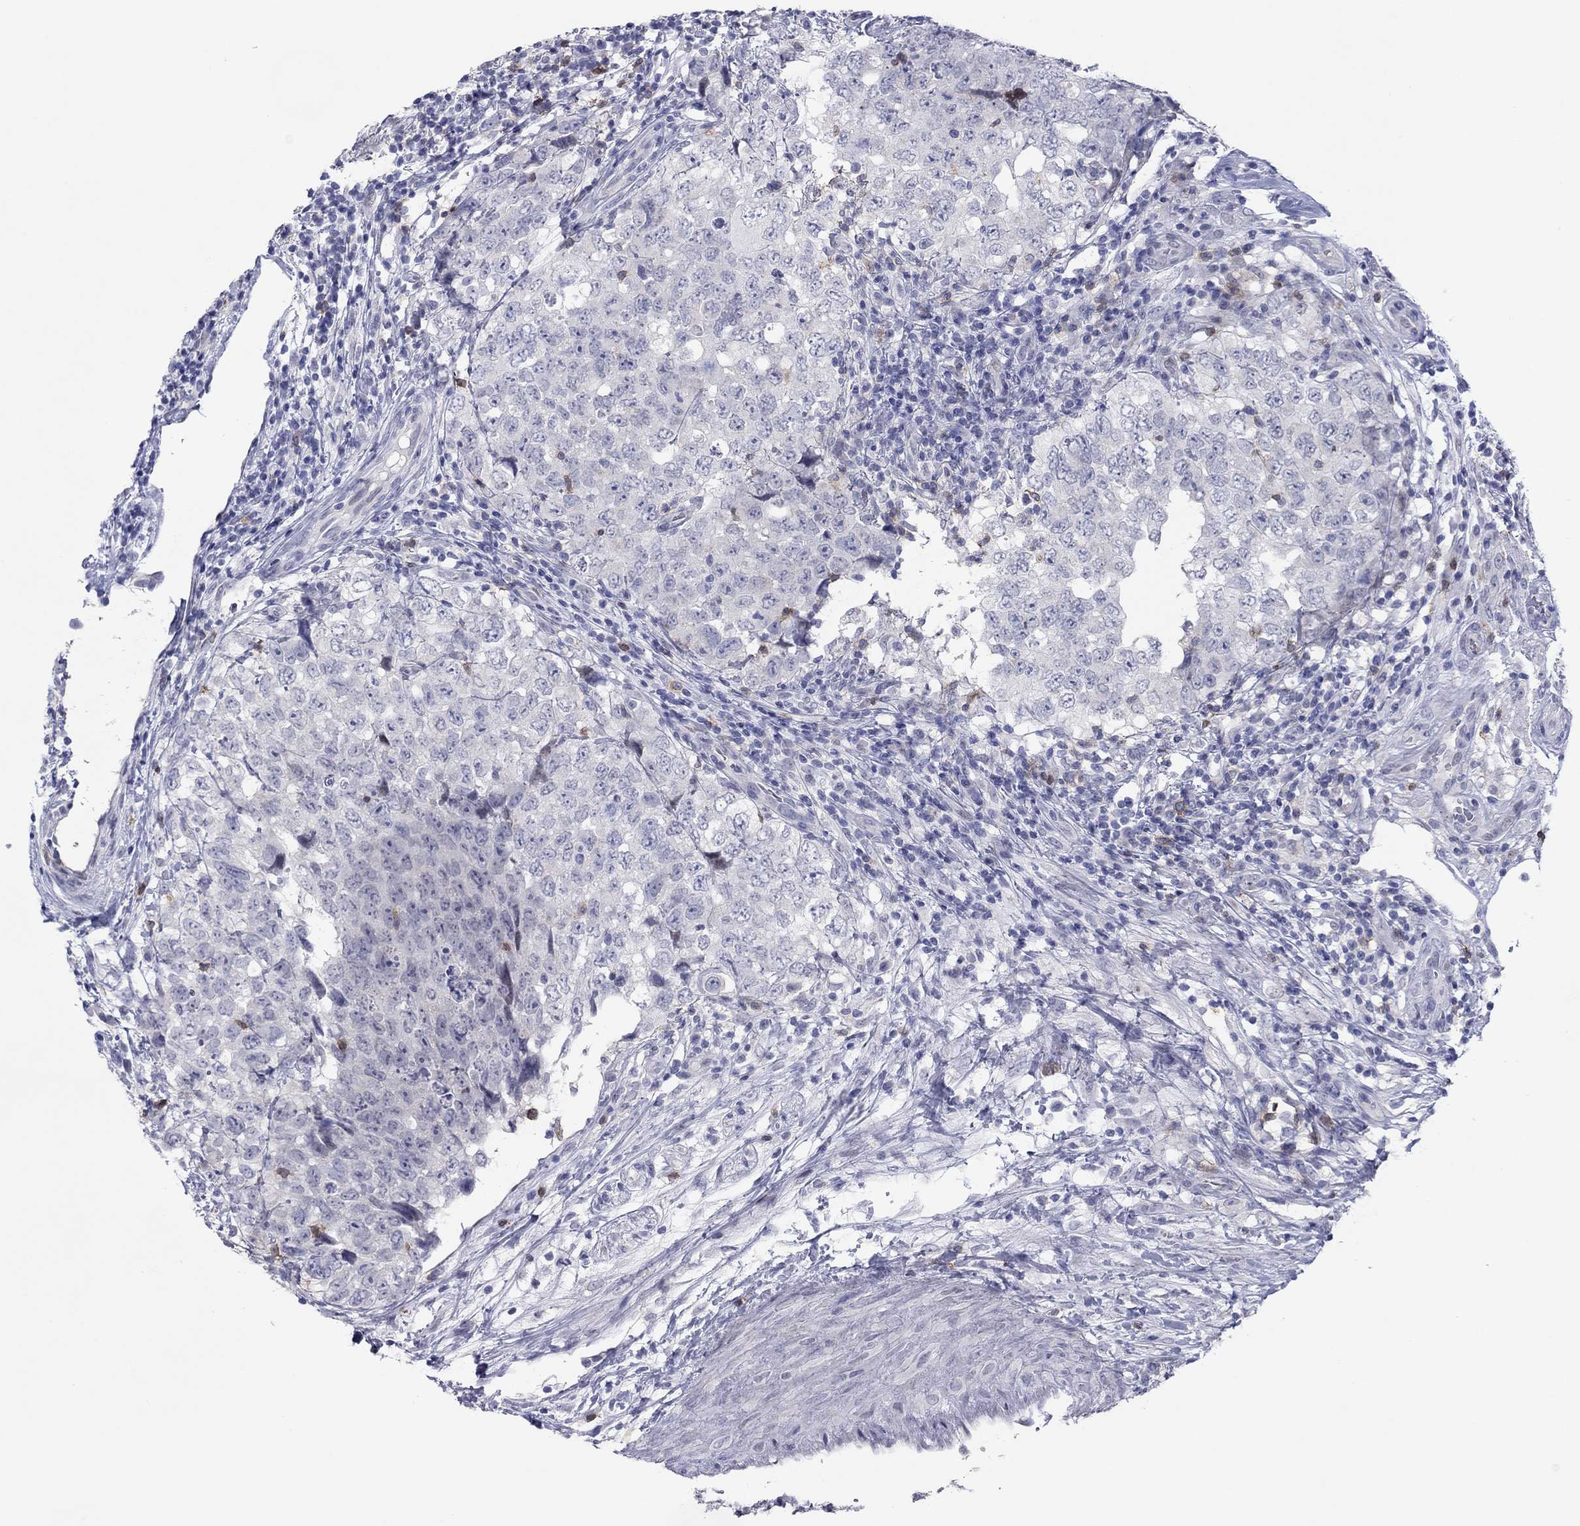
{"staining": {"intensity": "negative", "quantity": "none", "location": "none"}, "tissue": "testis cancer", "cell_type": "Tumor cells", "image_type": "cancer", "snomed": [{"axis": "morphology", "description": "Seminoma, NOS"}, {"axis": "topography", "description": "Testis"}], "caption": "Immunohistochemistry (IHC) of human testis cancer exhibits no expression in tumor cells. The staining is performed using DAB (3,3'-diaminobenzidine) brown chromogen with nuclei counter-stained in using hematoxylin.", "gene": "ITGAE", "patient": {"sex": "male", "age": 34}}